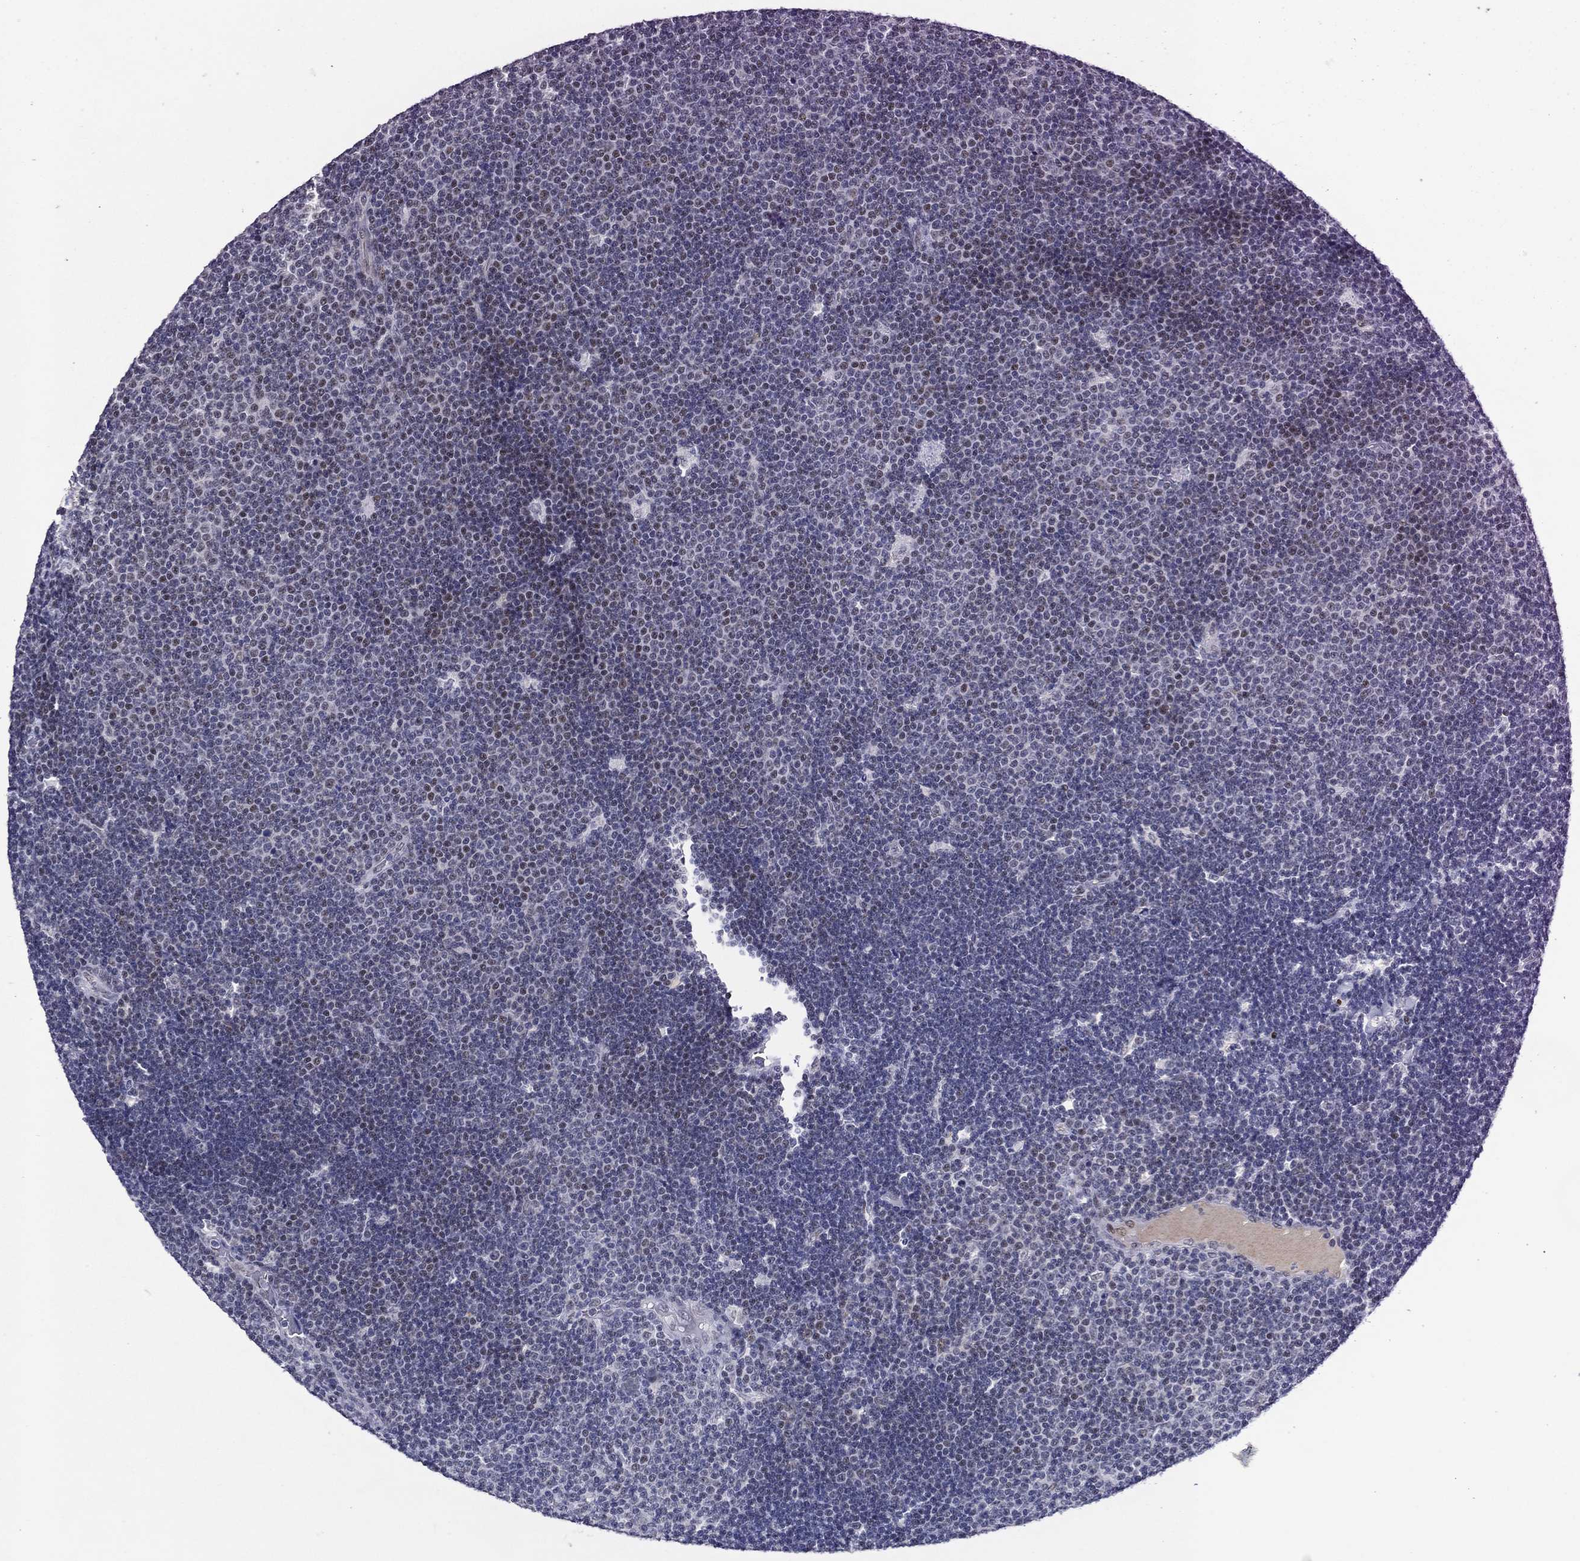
{"staining": {"intensity": "weak", "quantity": "<25%", "location": "nuclear"}, "tissue": "lymphoma", "cell_type": "Tumor cells", "image_type": "cancer", "snomed": [{"axis": "morphology", "description": "Malignant lymphoma, non-Hodgkin's type, Low grade"}, {"axis": "topography", "description": "Brain"}], "caption": "Tumor cells show no significant protein staining in lymphoma.", "gene": "GATA2", "patient": {"sex": "female", "age": 66}}